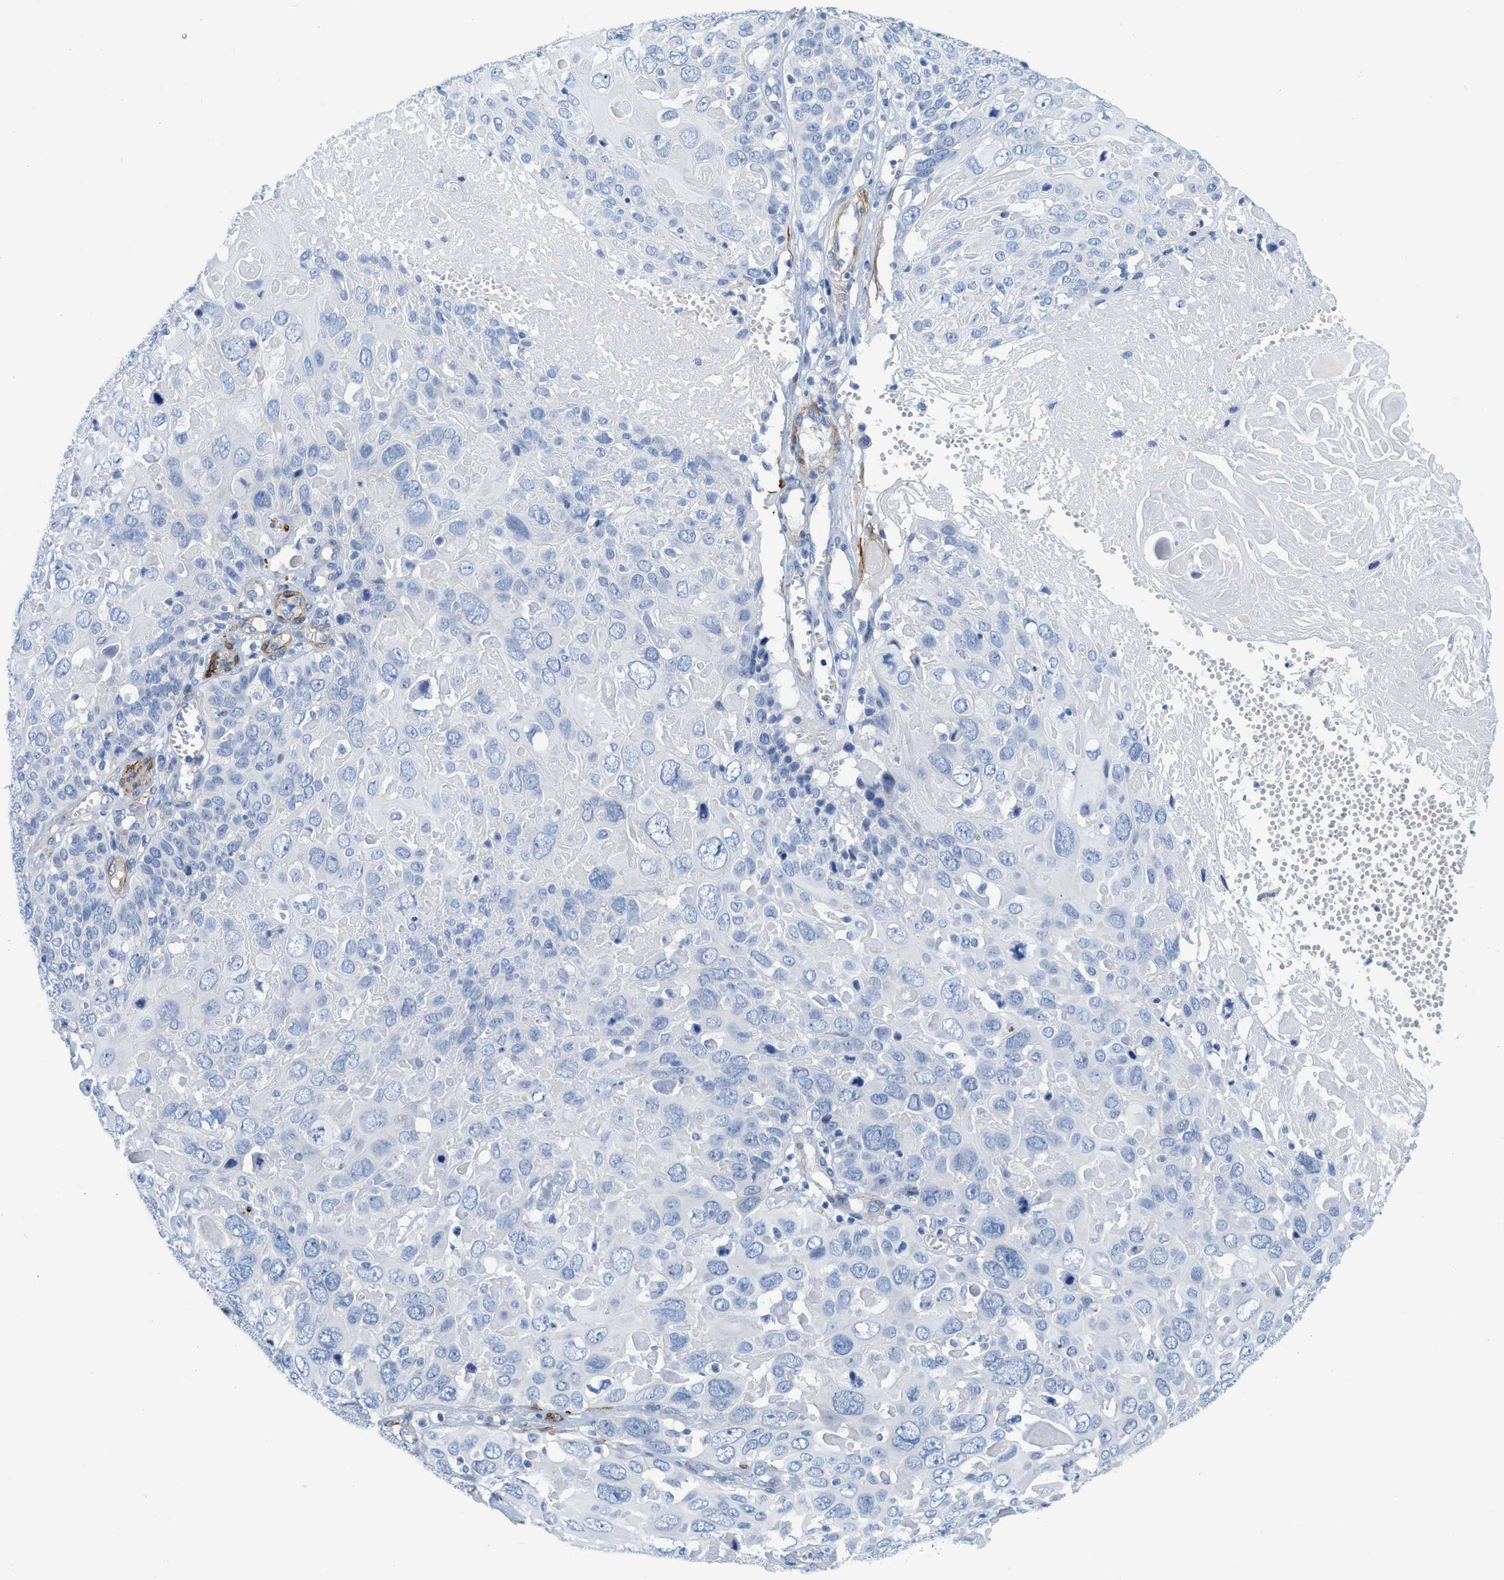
{"staining": {"intensity": "negative", "quantity": "none", "location": "none"}, "tissue": "cervical cancer", "cell_type": "Tumor cells", "image_type": "cancer", "snomed": [{"axis": "morphology", "description": "Squamous cell carcinoma, NOS"}, {"axis": "topography", "description": "Cervix"}], "caption": "Protein analysis of cervical cancer (squamous cell carcinoma) shows no significant expression in tumor cells.", "gene": "TAGLN", "patient": {"sex": "female", "age": 74}}